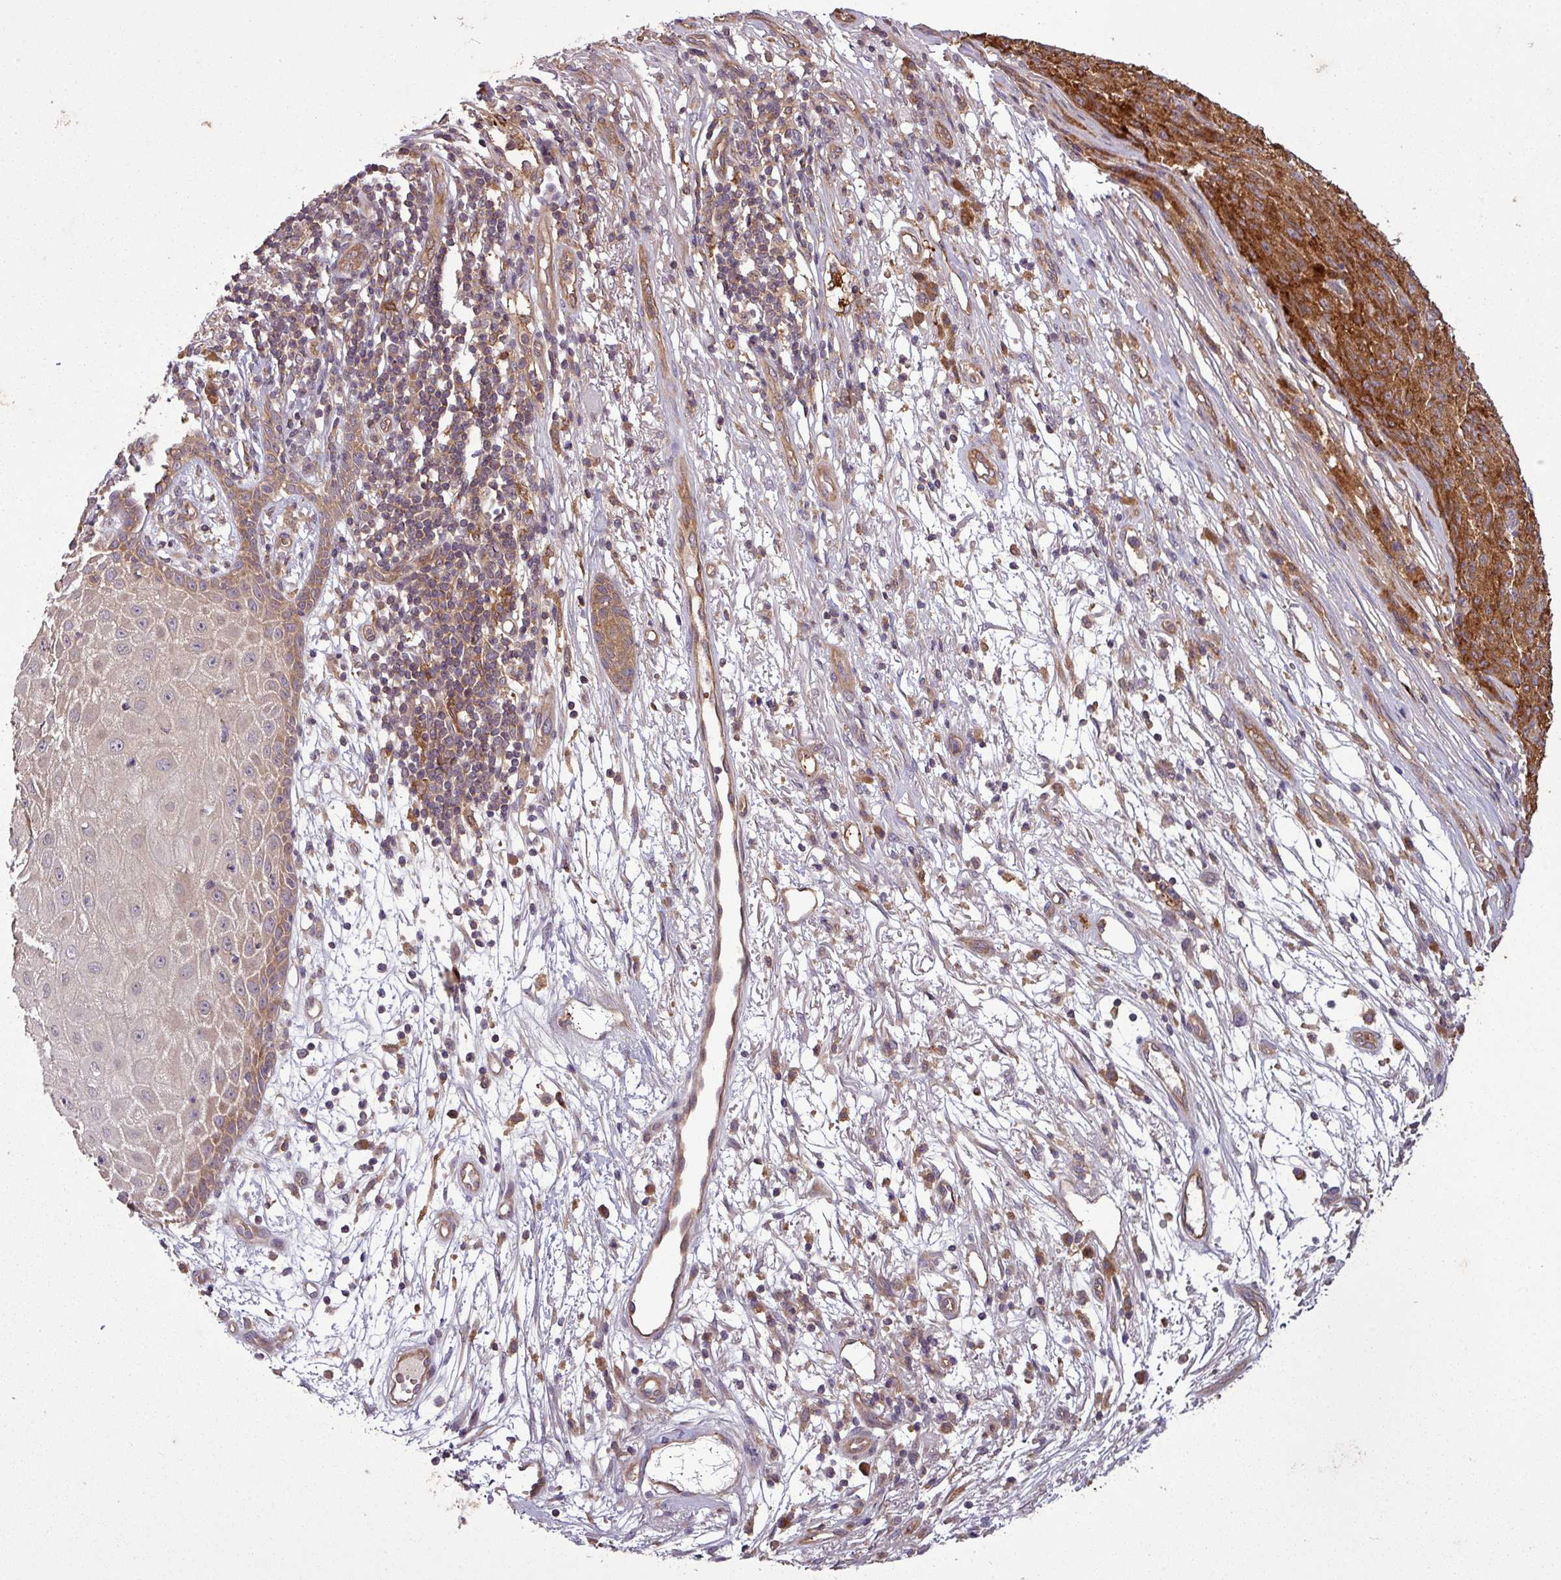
{"staining": {"intensity": "strong", "quantity": ">75%", "location": "cytoplasmic/membranous"}, "tissue": "melanoma", "cell_type": "Tumor cells", "image_type": "cancer", "snomed": [{"axis": "morphology", "description": "Malignant melanoma, NOS"}, {"axis": "topography", "description": "Skin"}], "caption": "Melanoma stained for a protein (brown) displays strong cytoplasmic/membranous positive staining in about >75% of tumor cells.", "gene": "SIRPB2", "patient": {"sex": "female", "age": 82}}